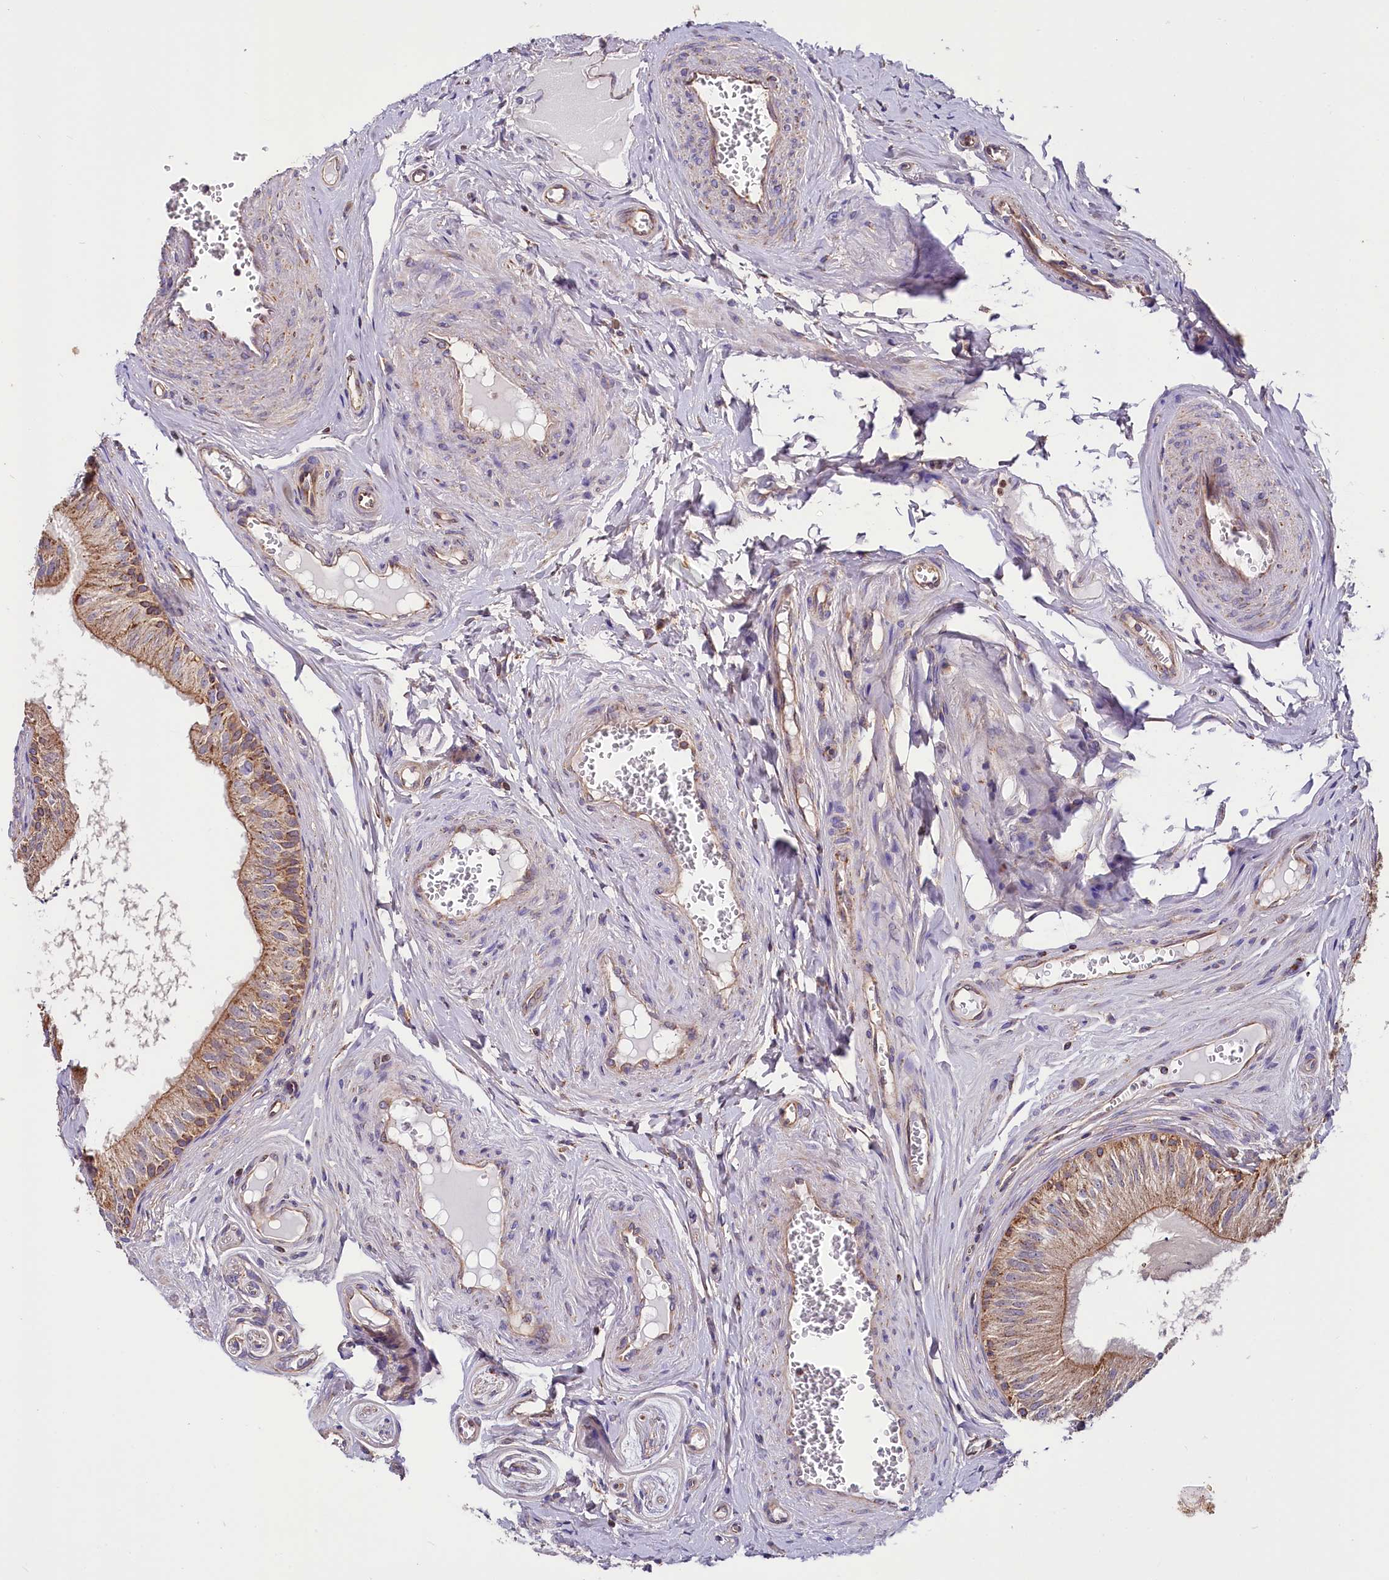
{"staining": {"intensity": "moderate", "quantity": ">75%", "location": "cytoplasmic/membranous"}, "tissue": "epididymis", "cell_type": "Glandular cells", "image_type": "normal", "snomed": [{"axis": "morphology", "description": "Normal tissue, NOS"}, {"axis": "topography", "description": "Epididymis"}], "caption": "The photomicrograph exhibits immunohistochemical staining of normal epididymis. There is moderate cytoplasmic/membranous staining is identified in approximately >75% of glandular cells. (DAB (3,3'-diaminobenzidine) = brown stain, brightfield microscopy at high magnification).", "gene": "NUDT15", "patient": {"sex": "male", "age": 46}}